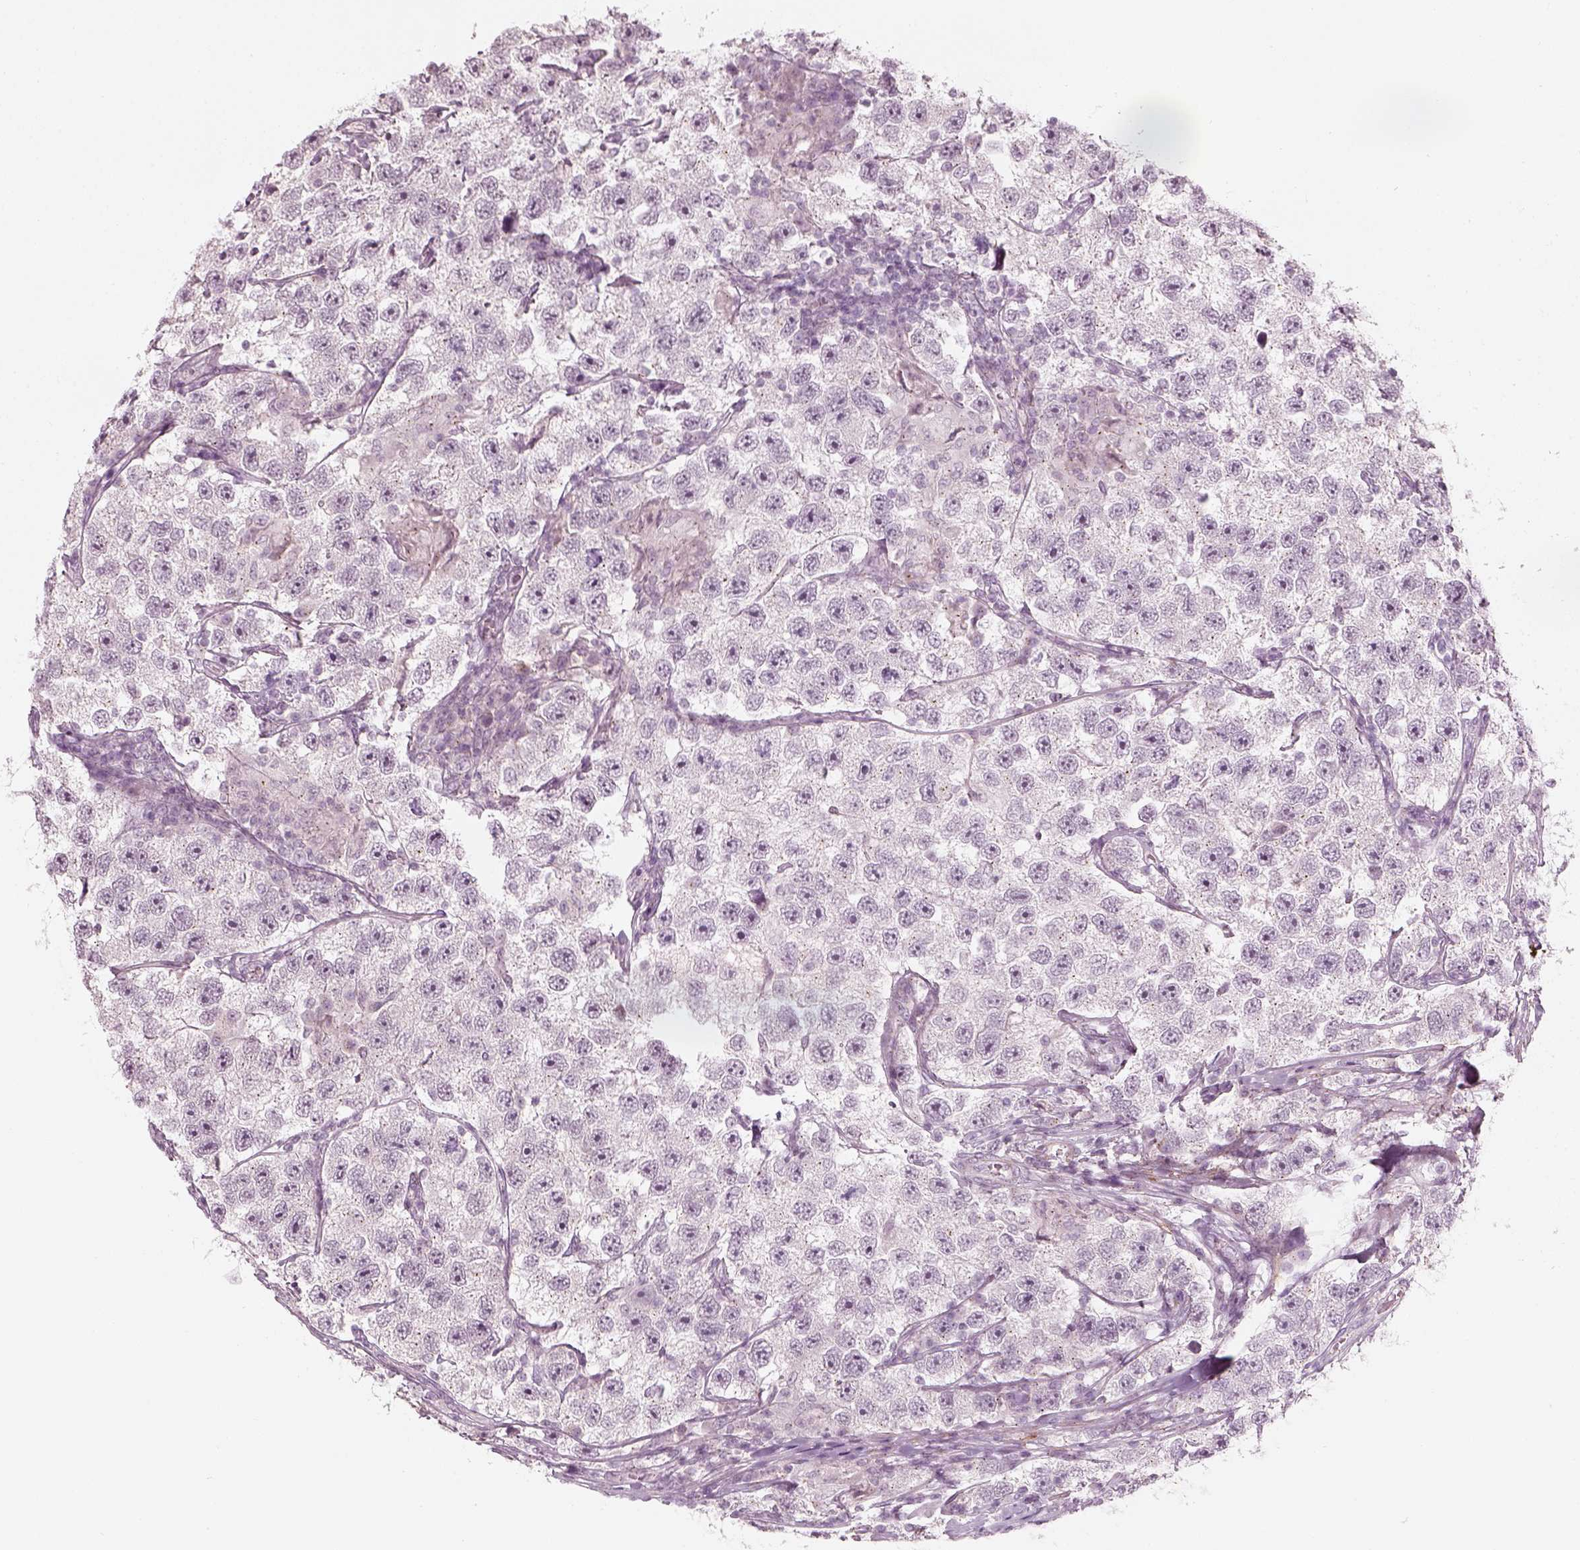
{"staining": {"intensity": "negative", "quantity": "none", "location": "none"}, "tissue": "testis cancer", "cell_type": "Tumor cells", "image_type": "cancer", "snomed": [{"axis": "morphology", "description": "Seminoma, NOS"}, {"axis": "topography", "description": "Testis"}], "caption": "Tumor cells show no significant expression in seminoma (testis).", "gene": "MLIP", "patient": {"sex": "male", "age": 26}}